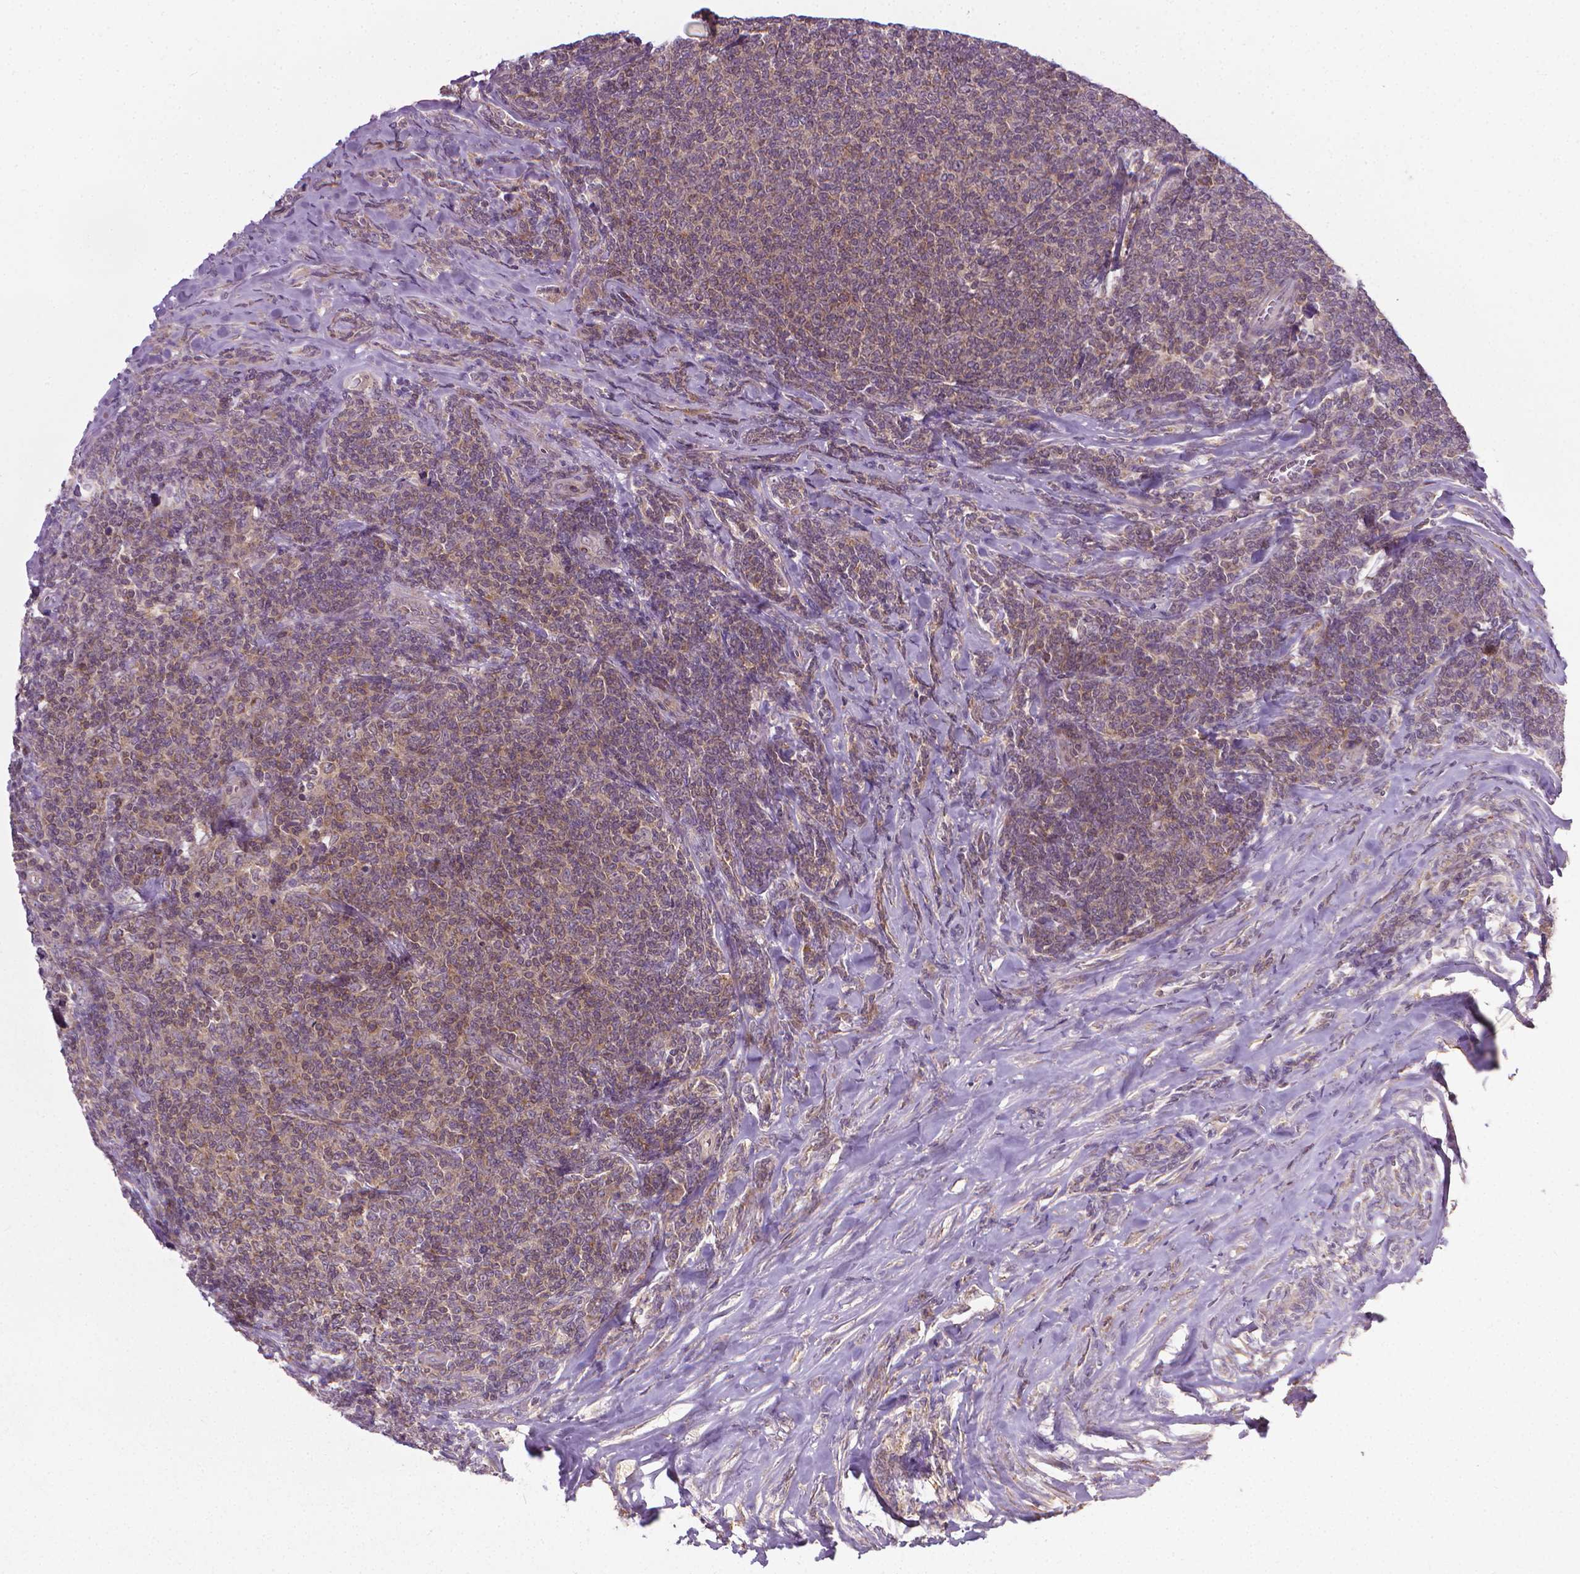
{"staining": {"intensity": "weak", "quantity": ">75%", "location": "cytoplasmic/membranous"}, "tissue": "lymphoma", "cell_type": "Tumor cells", "image_type": "cancer", "snomed": [{"axis": "morphology", "description": "Malignant lymphoma, non-Hodgkin's type, Low grade"}, {"axis": "topography", "description": "Lymph node"}], "caption": "High-power microscopy captured an immunohistochemistry (IHC) photomicrograph of malignant lymphoma, non-Hodgkin's type (low-grade), revealing weak cytoplasmic/membranous positivity in approximately >75% of tumor cells.", "gene": "PRAG1", "patient": {"sex": "male", "age": 52}}